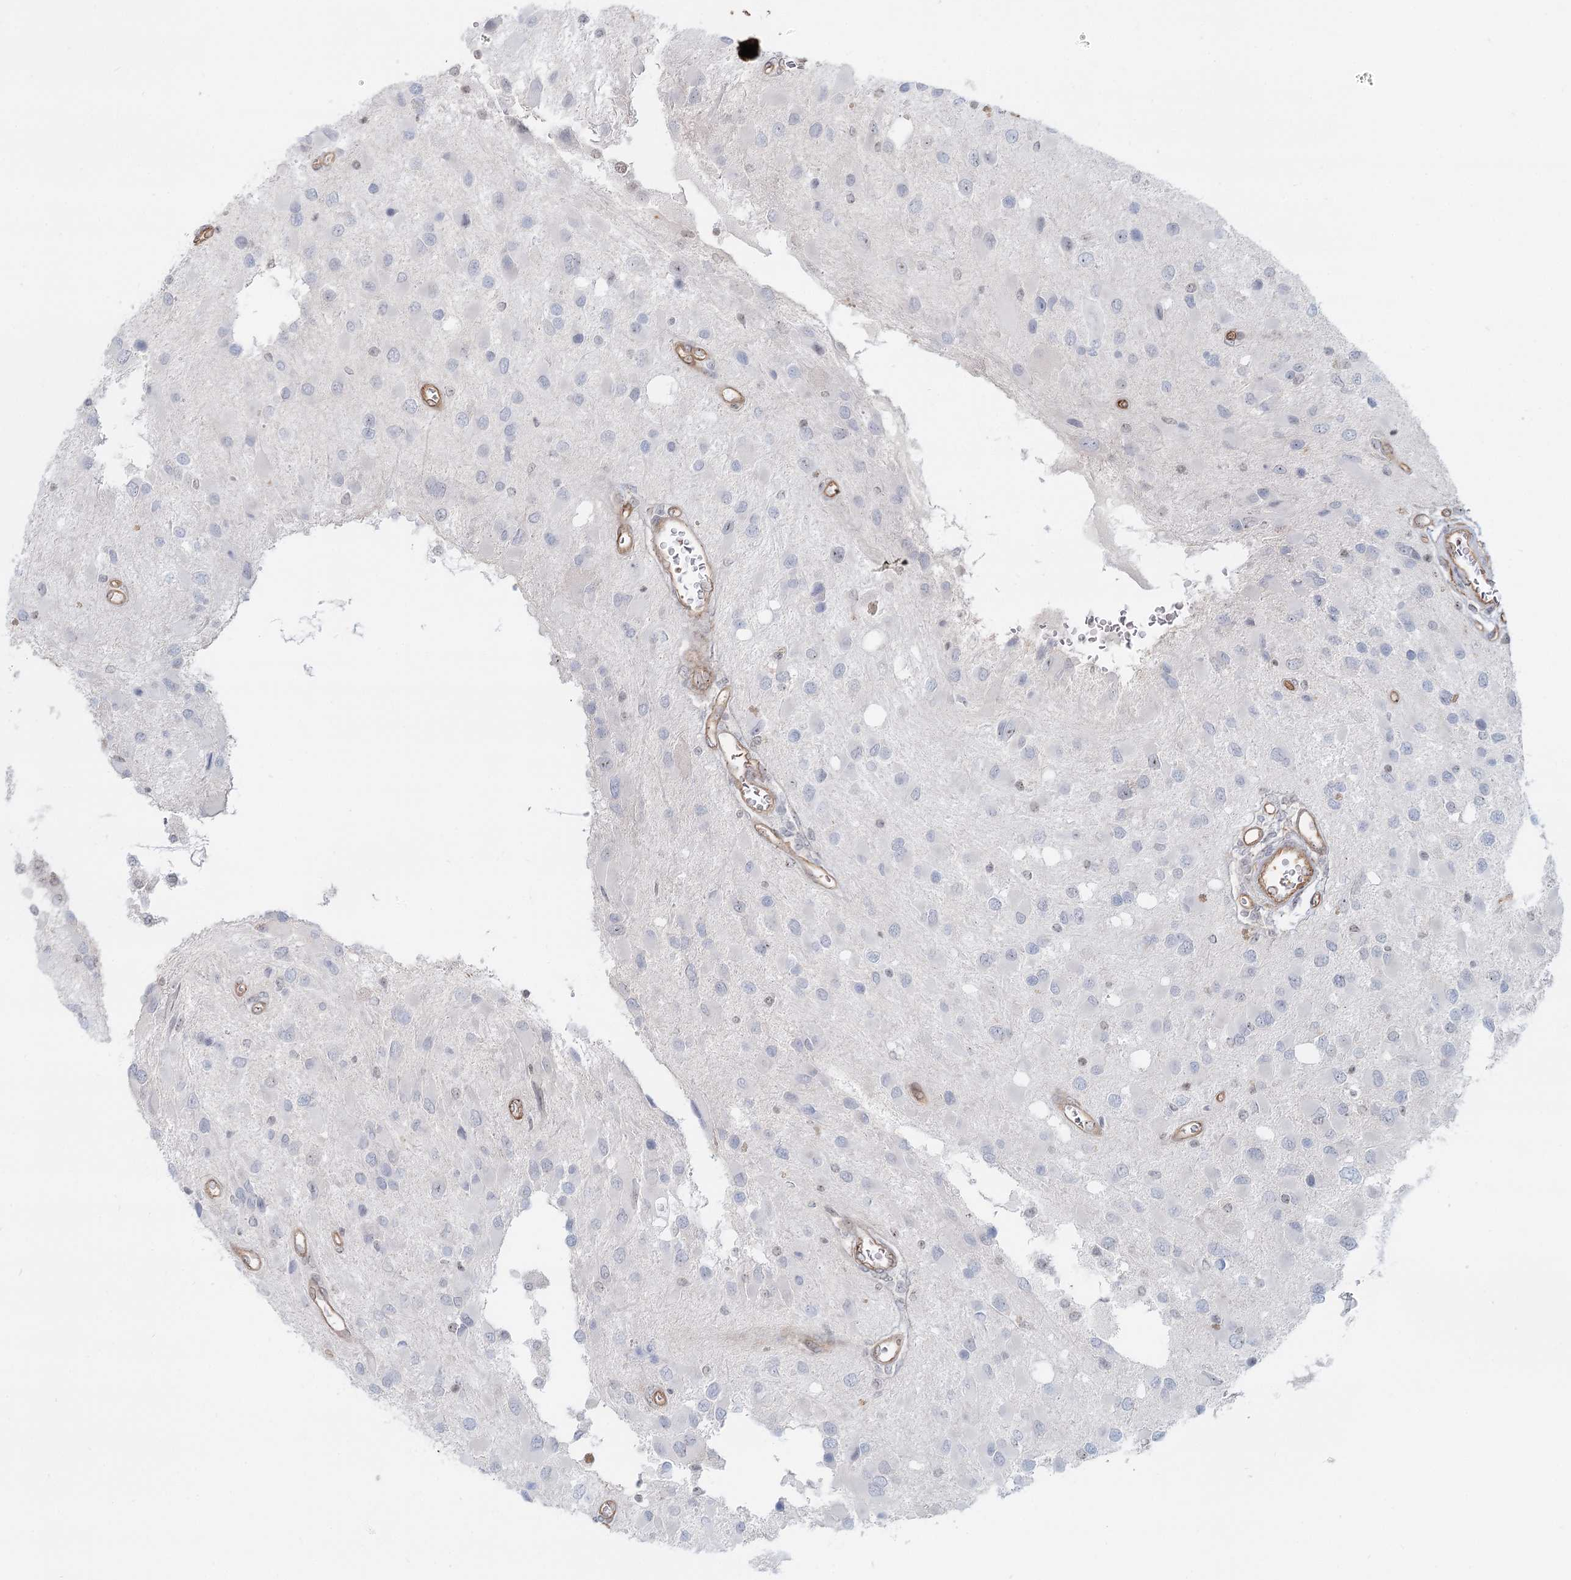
{"staining": {"intensity": "negative", "quantity": "none", "location": "none"}, "tissue": "glioma", "cell_type": "Tumor cells", "image_type": "cancer", "snomed": [{"axis": "morphology", "description": "Glioma, malignant, High grade"}, {"axis": "topography", "description": "Brain"}], "caption": "Image shows no protein staining in tumor cells of high-grade glioma (malignant) tissue. (Stains: DAB (3,3'-diaminobenzidine) immunohistochemistry (IHC) with hematoxylin counter stain, Microscopy: brightfield microscopy at high magnification).", "gene": "ZFYVE28", "patient": {"sex": "male", "age": 53}}